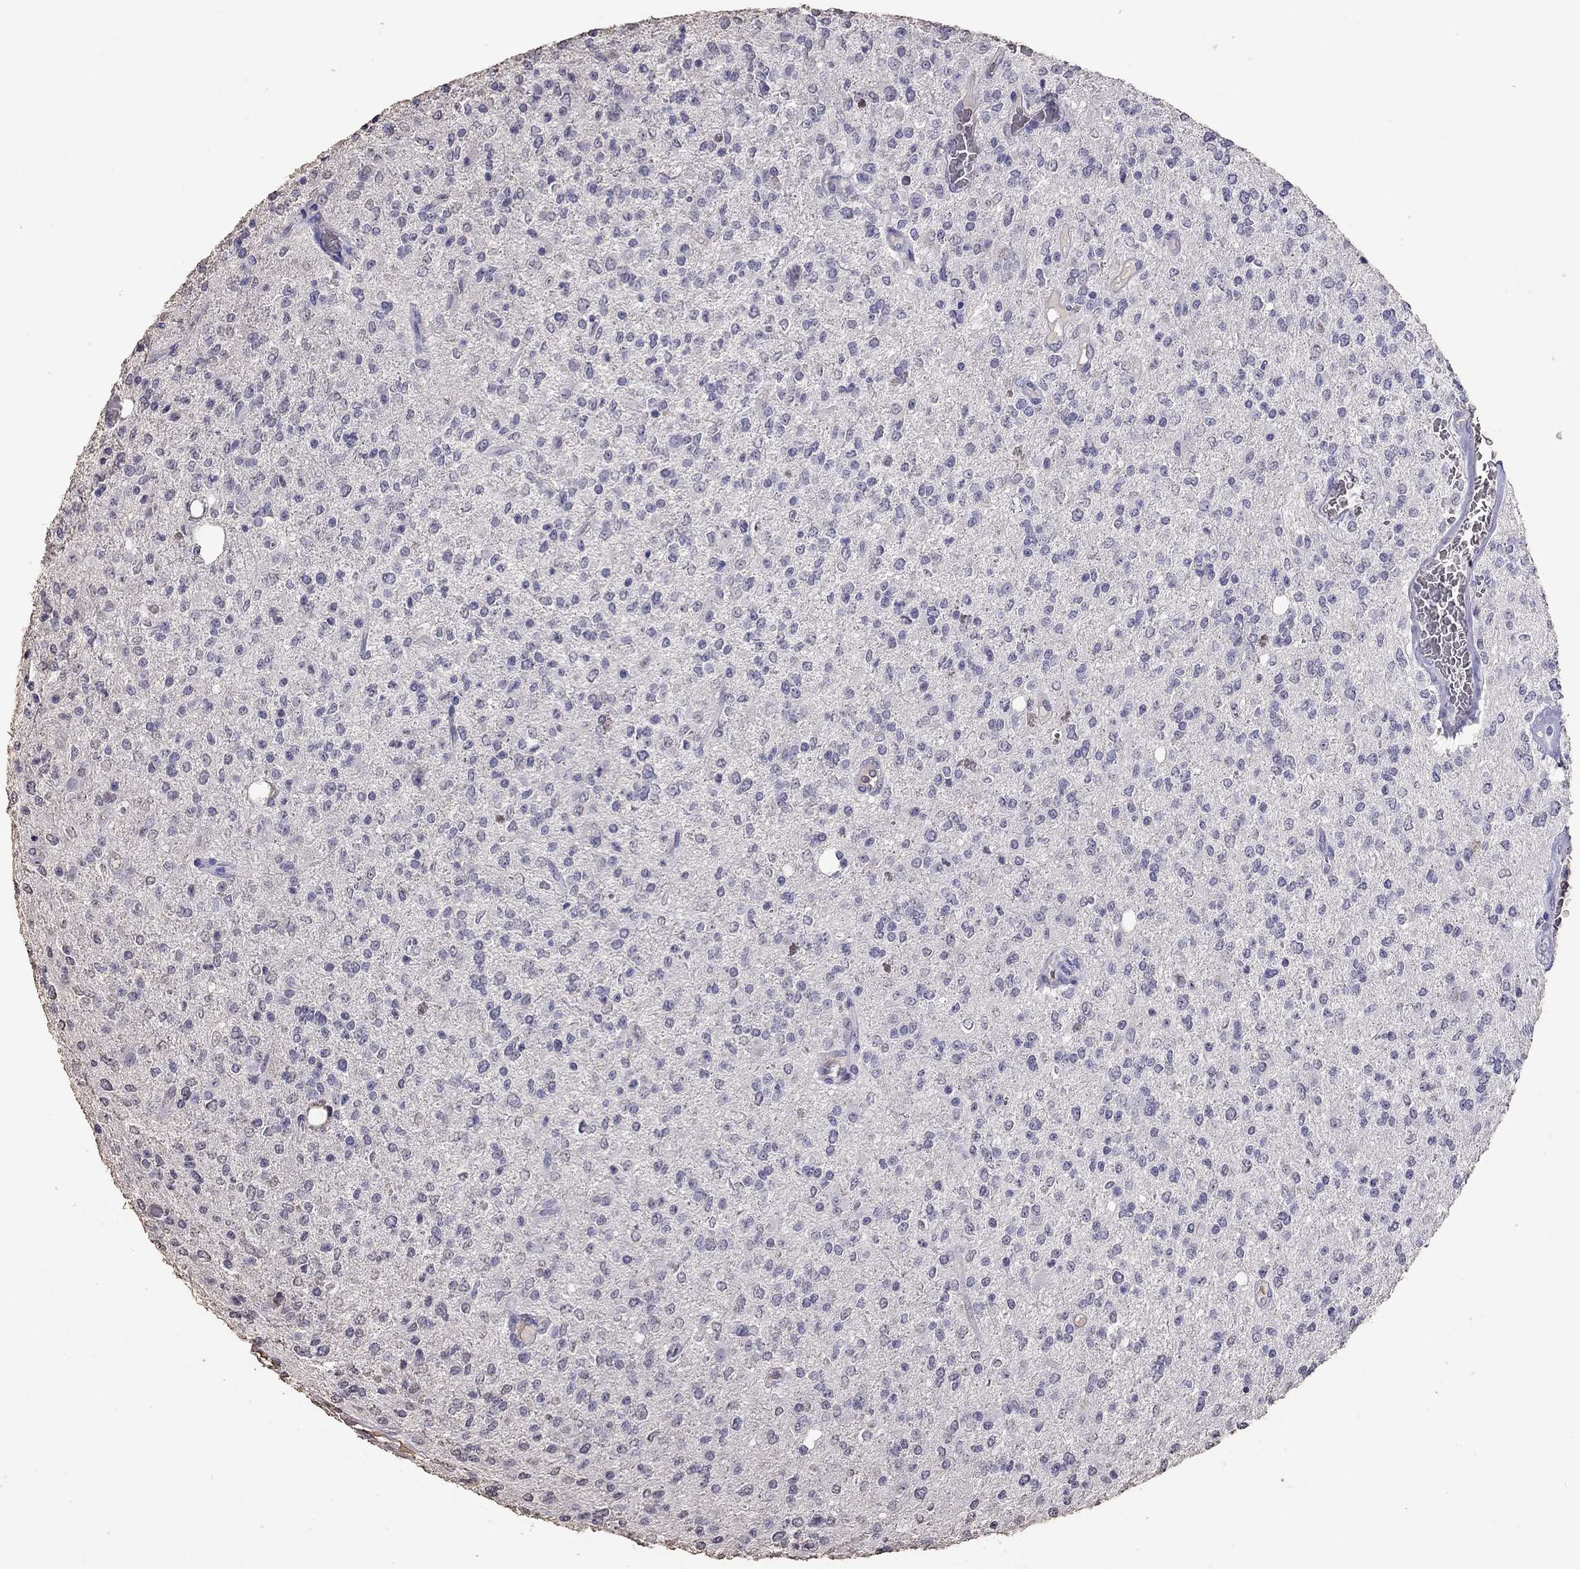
{"staining": {"intensity": "negative", "quantity": "none", "location": "none"}, "tissue": "glioma", "cell_type": "Tumor cells", "image_type": "cancer", "snomed": [{"axis": "morphology", "description": "Glioma, malignant, Low grade"}, {"axis": "topography", "description": "Brain"}], "caption": "Micrograph shows no significant protein staining in tumor cells of malignant low-grade glioma.", "gene": "SUN3", "patient": {"sex": "male", "age": 67}}